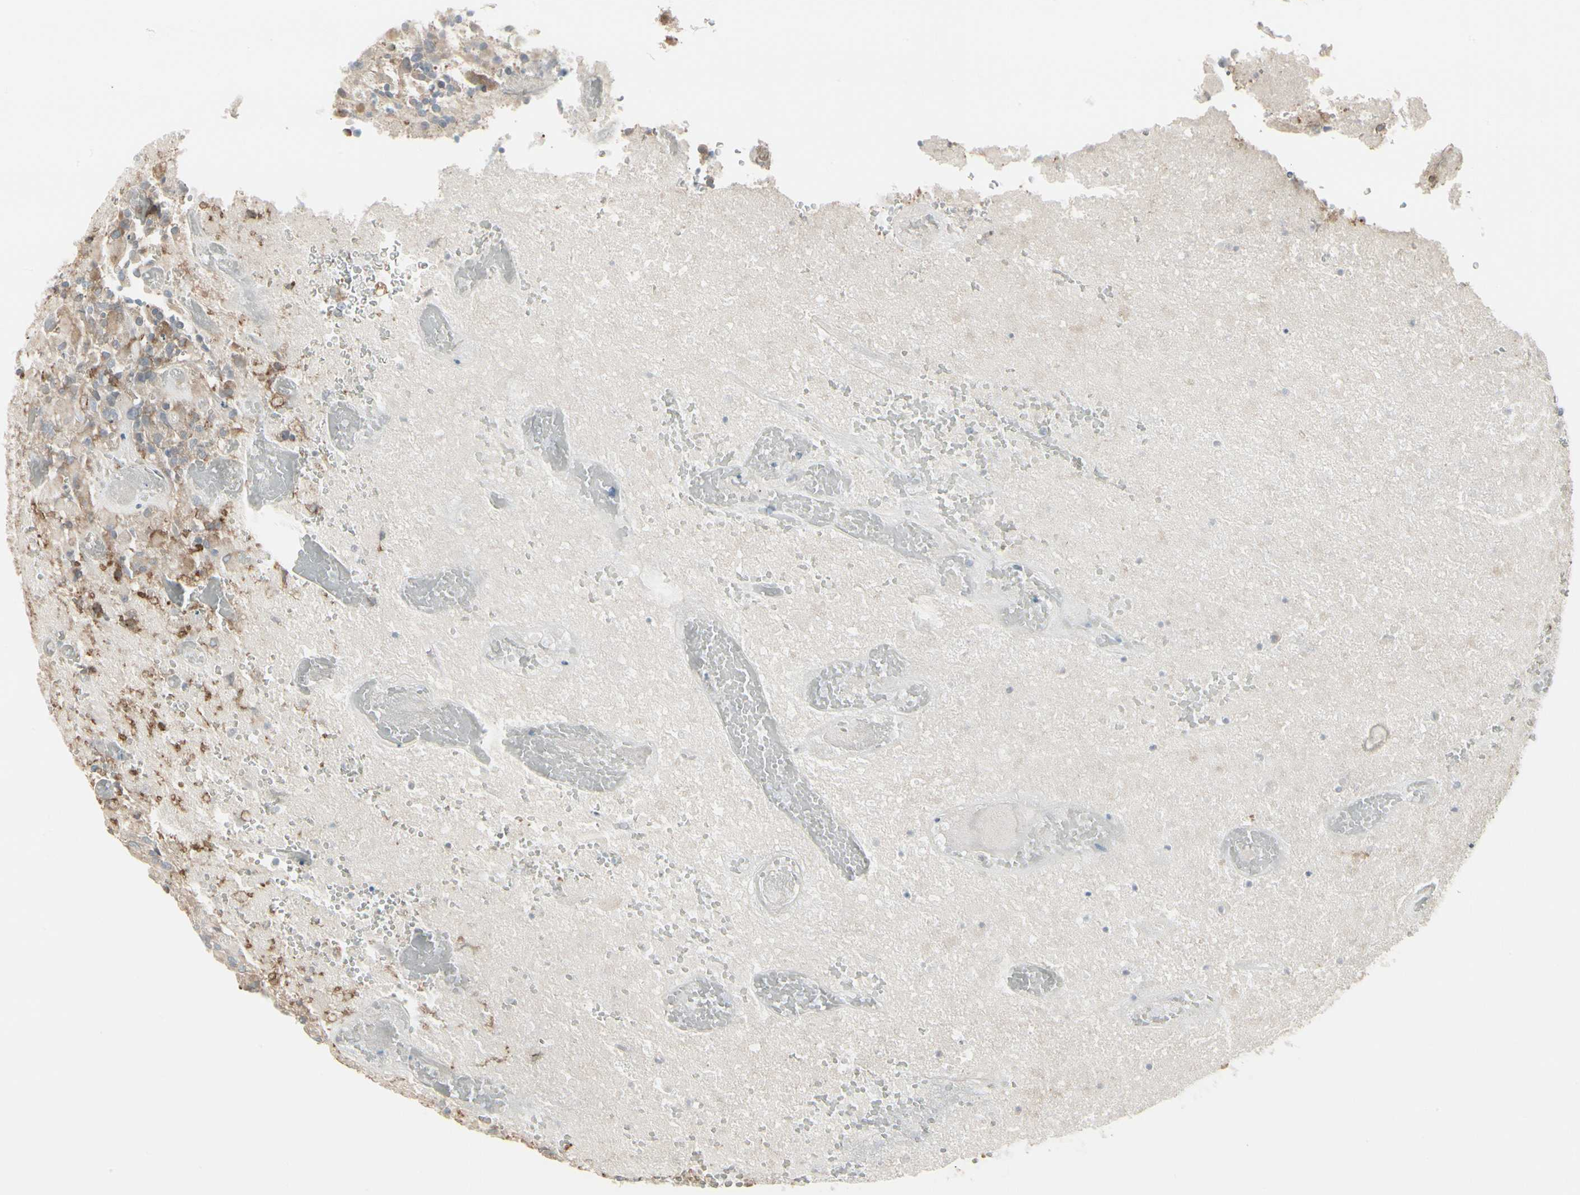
{"staining": {"intensity": "moderate", "quantity": ">75%", "location": "cytoplasmic/membranous"}, "tissue": "glioma", "cell_type": "Tumor cells", "image_type": "cancer", "snomed": [{"axis": "morphology", "description": "Glioma, malignant, High grade"}, {"axis": "topography", "description": "Brain"}], "caption": "An immunohistochemistry (IHC) histopathology image of tumor tissue is shown. Protein staining in brown labels moderate cytoplasmic/membranous positivity in malignant glioma (high-grade) within tumor cells.", "gene": "EPS15", "patient": {"sex": "male", "age": 71}}